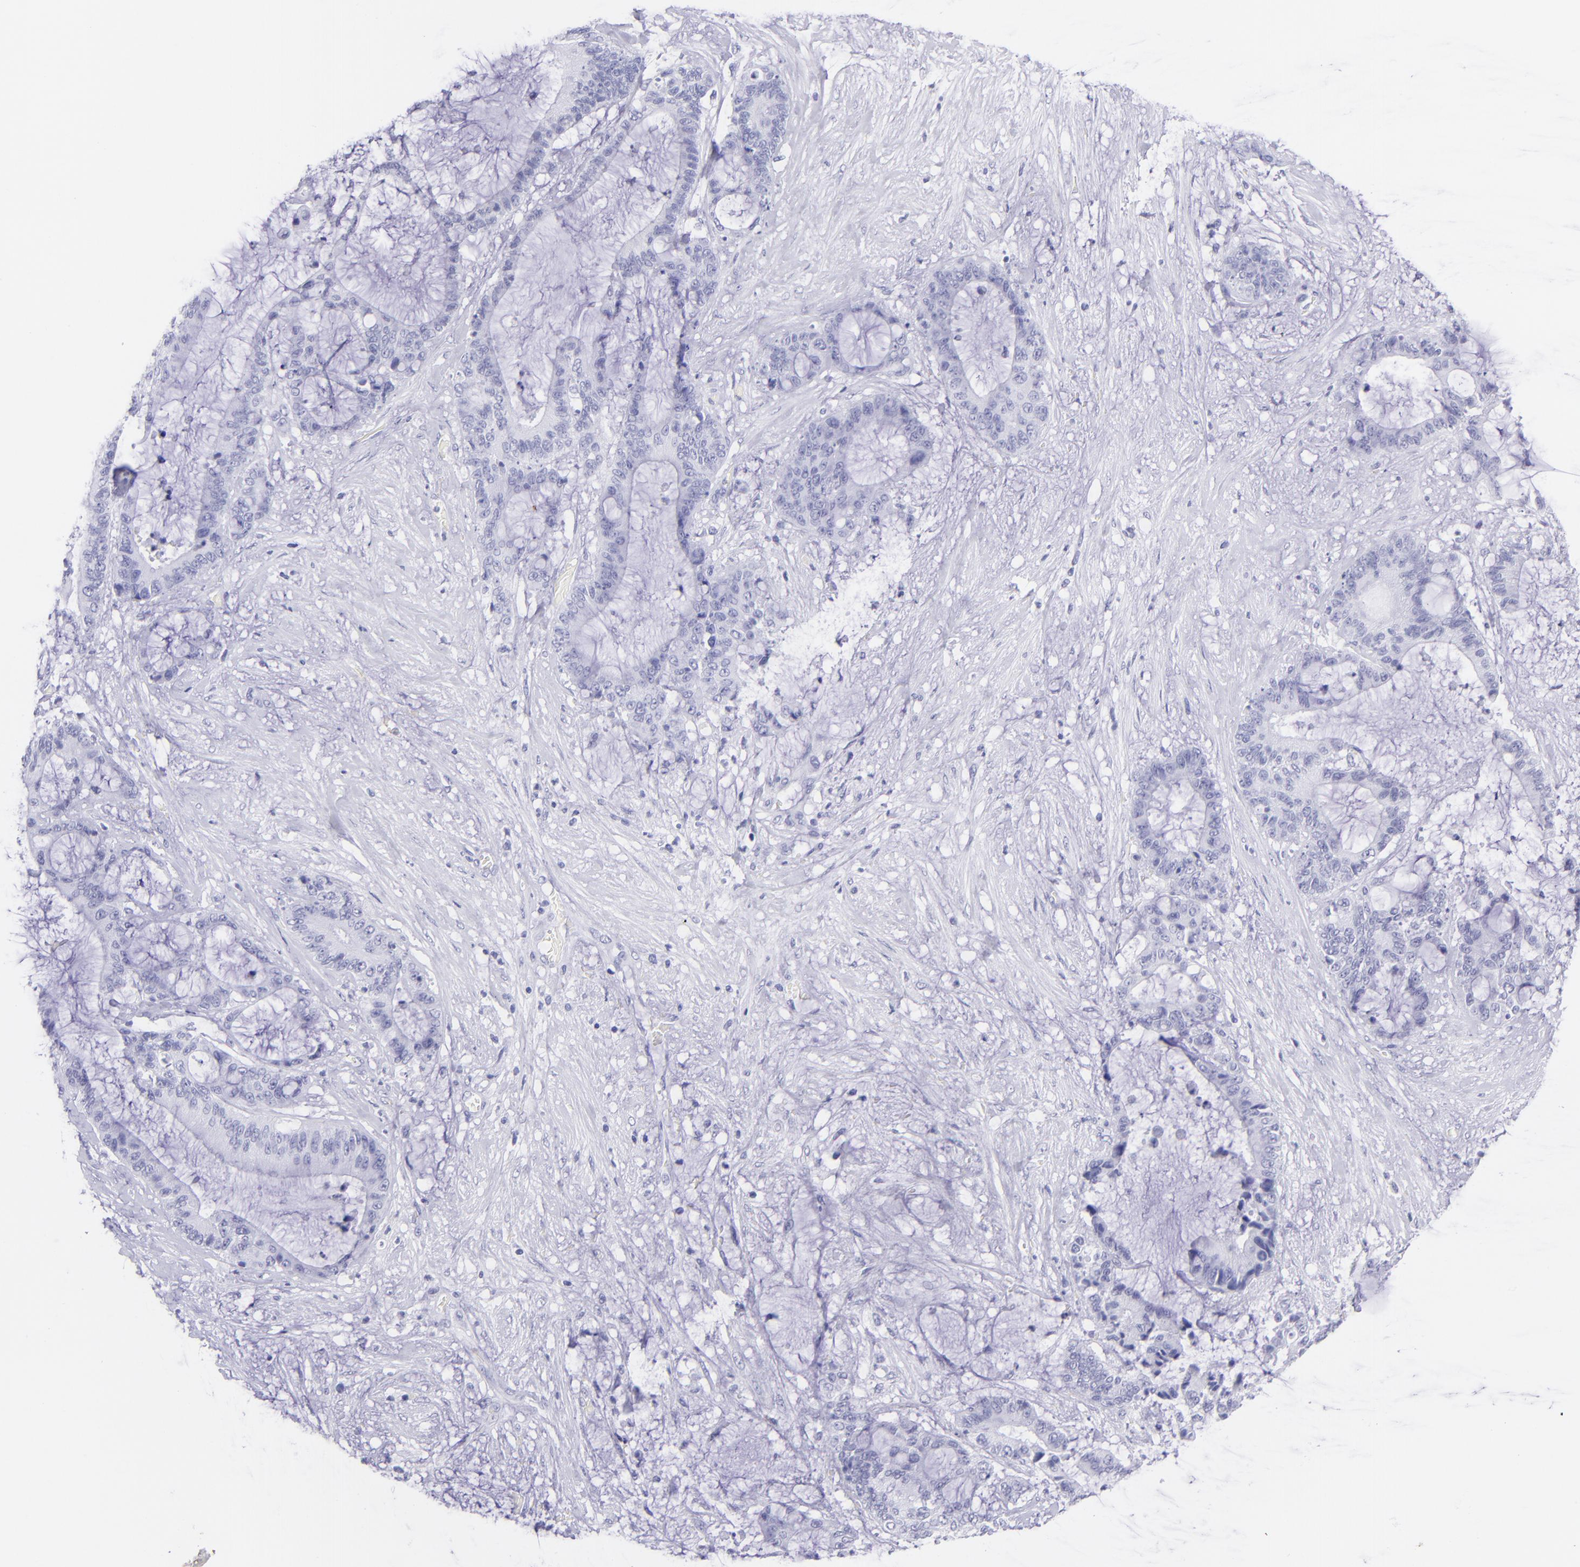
{"staining": {"intensity": "negative", "quantity": "none", "location": "none"}, "tissue": "liver cancer", "cell_type": "Tumor cells", "image_type": "cancer", "snomed": [{"axis": "morphology", "description": "Cholangiocarcinoma"}, {"axis": "topography", "description": "Liver"}], "caption": "Immunohistochemistry (IHC) micrograph of liver cholangiocarcinoma stained for a protein (brown), which shows no expression in tumor cells.", "gene": "PIP", "patient": {"sex": "female", "age": 73}}